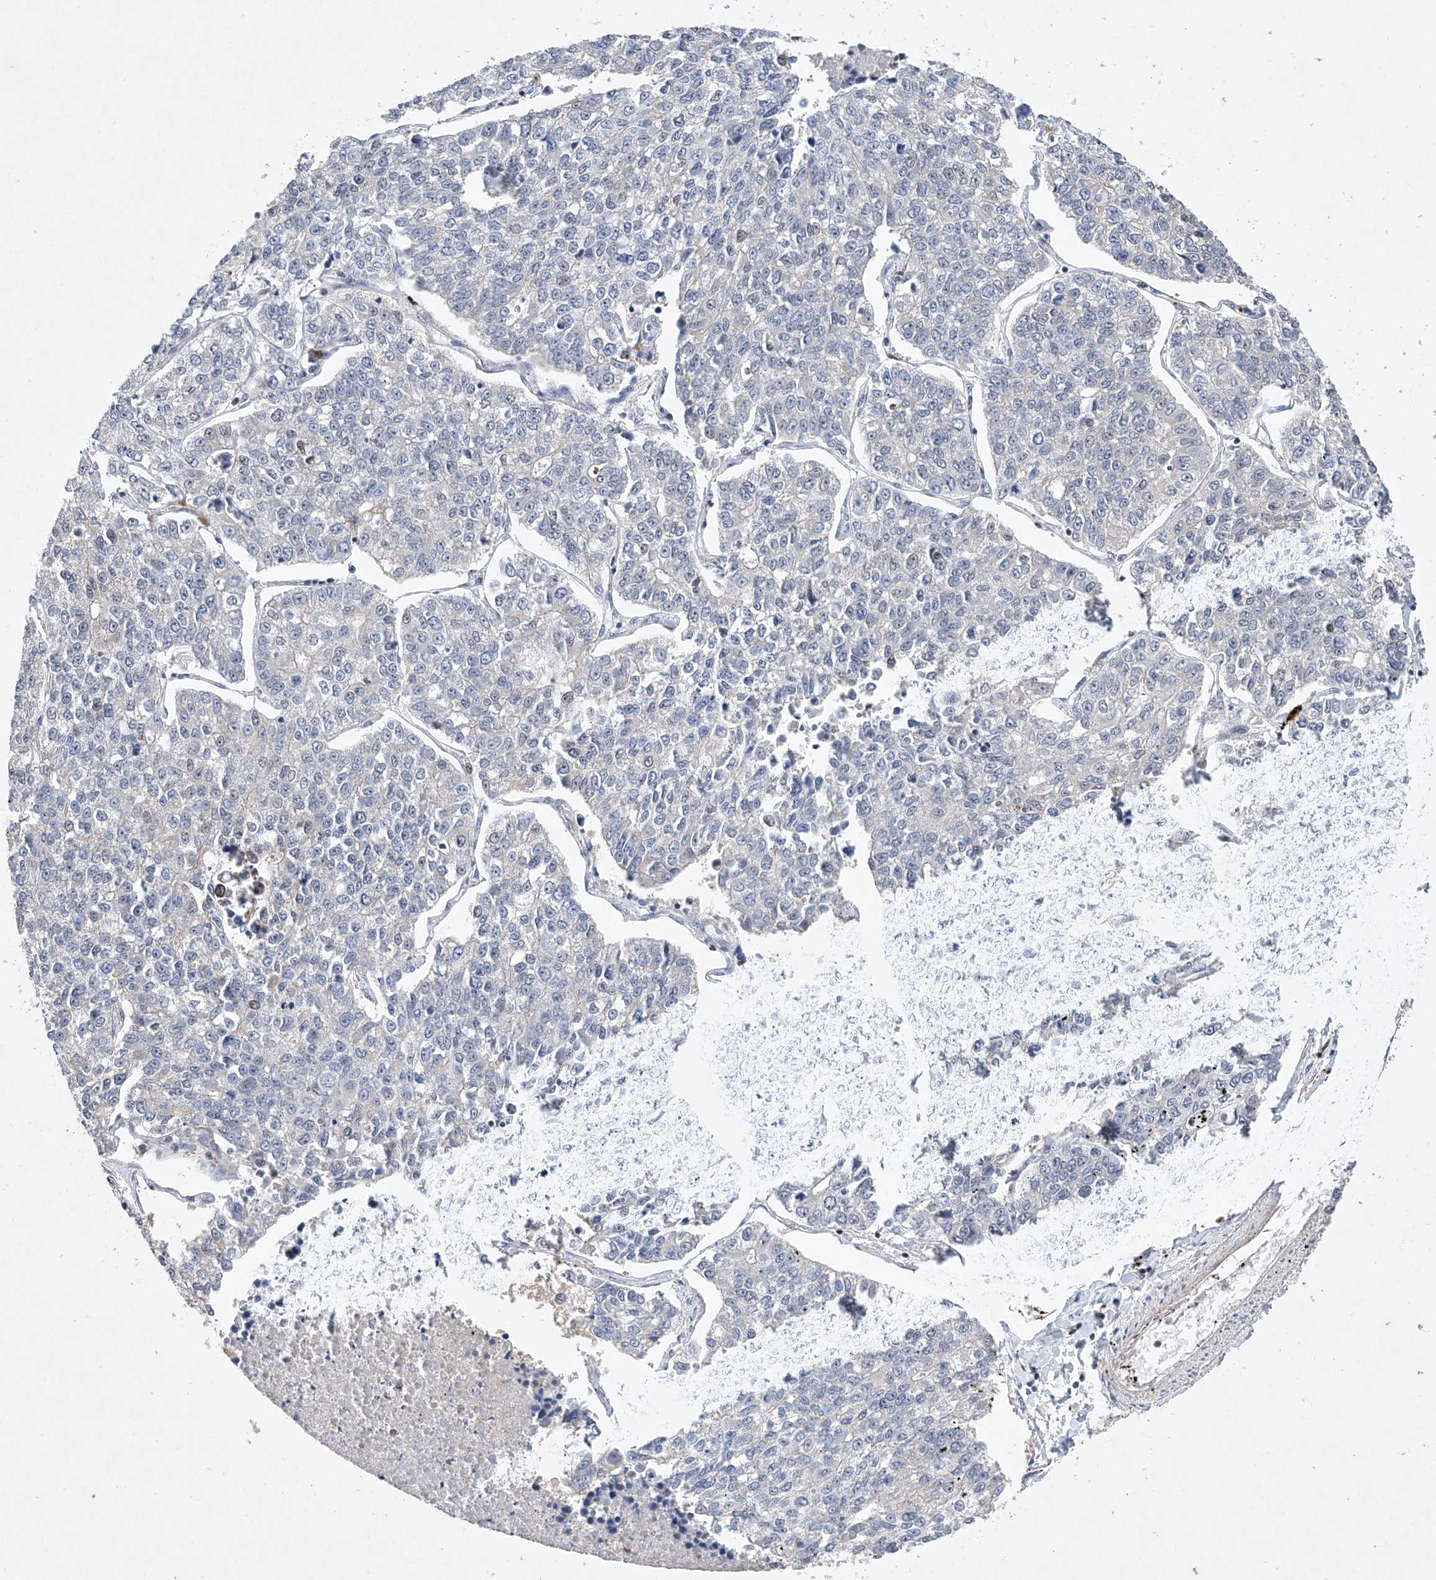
{"staining": {"intensity": "negative", "quantity": "none", "location": "none"}, "tissue": "lung cancer", "cell_type": "Tumor cells", "image_type": "cancer", "snomed": [{"axis": "morphology", "description": "Adenocarcinoma, NOS"}, {"axis": "topography", "description": "Lung"}], "caption": "IHC image of lung adenocarcinoma stained for a protein (brown), which shows no positivity in tumor cells.", "gene": "AFG1L", "patient": {"sex": "male", "age": 49}}